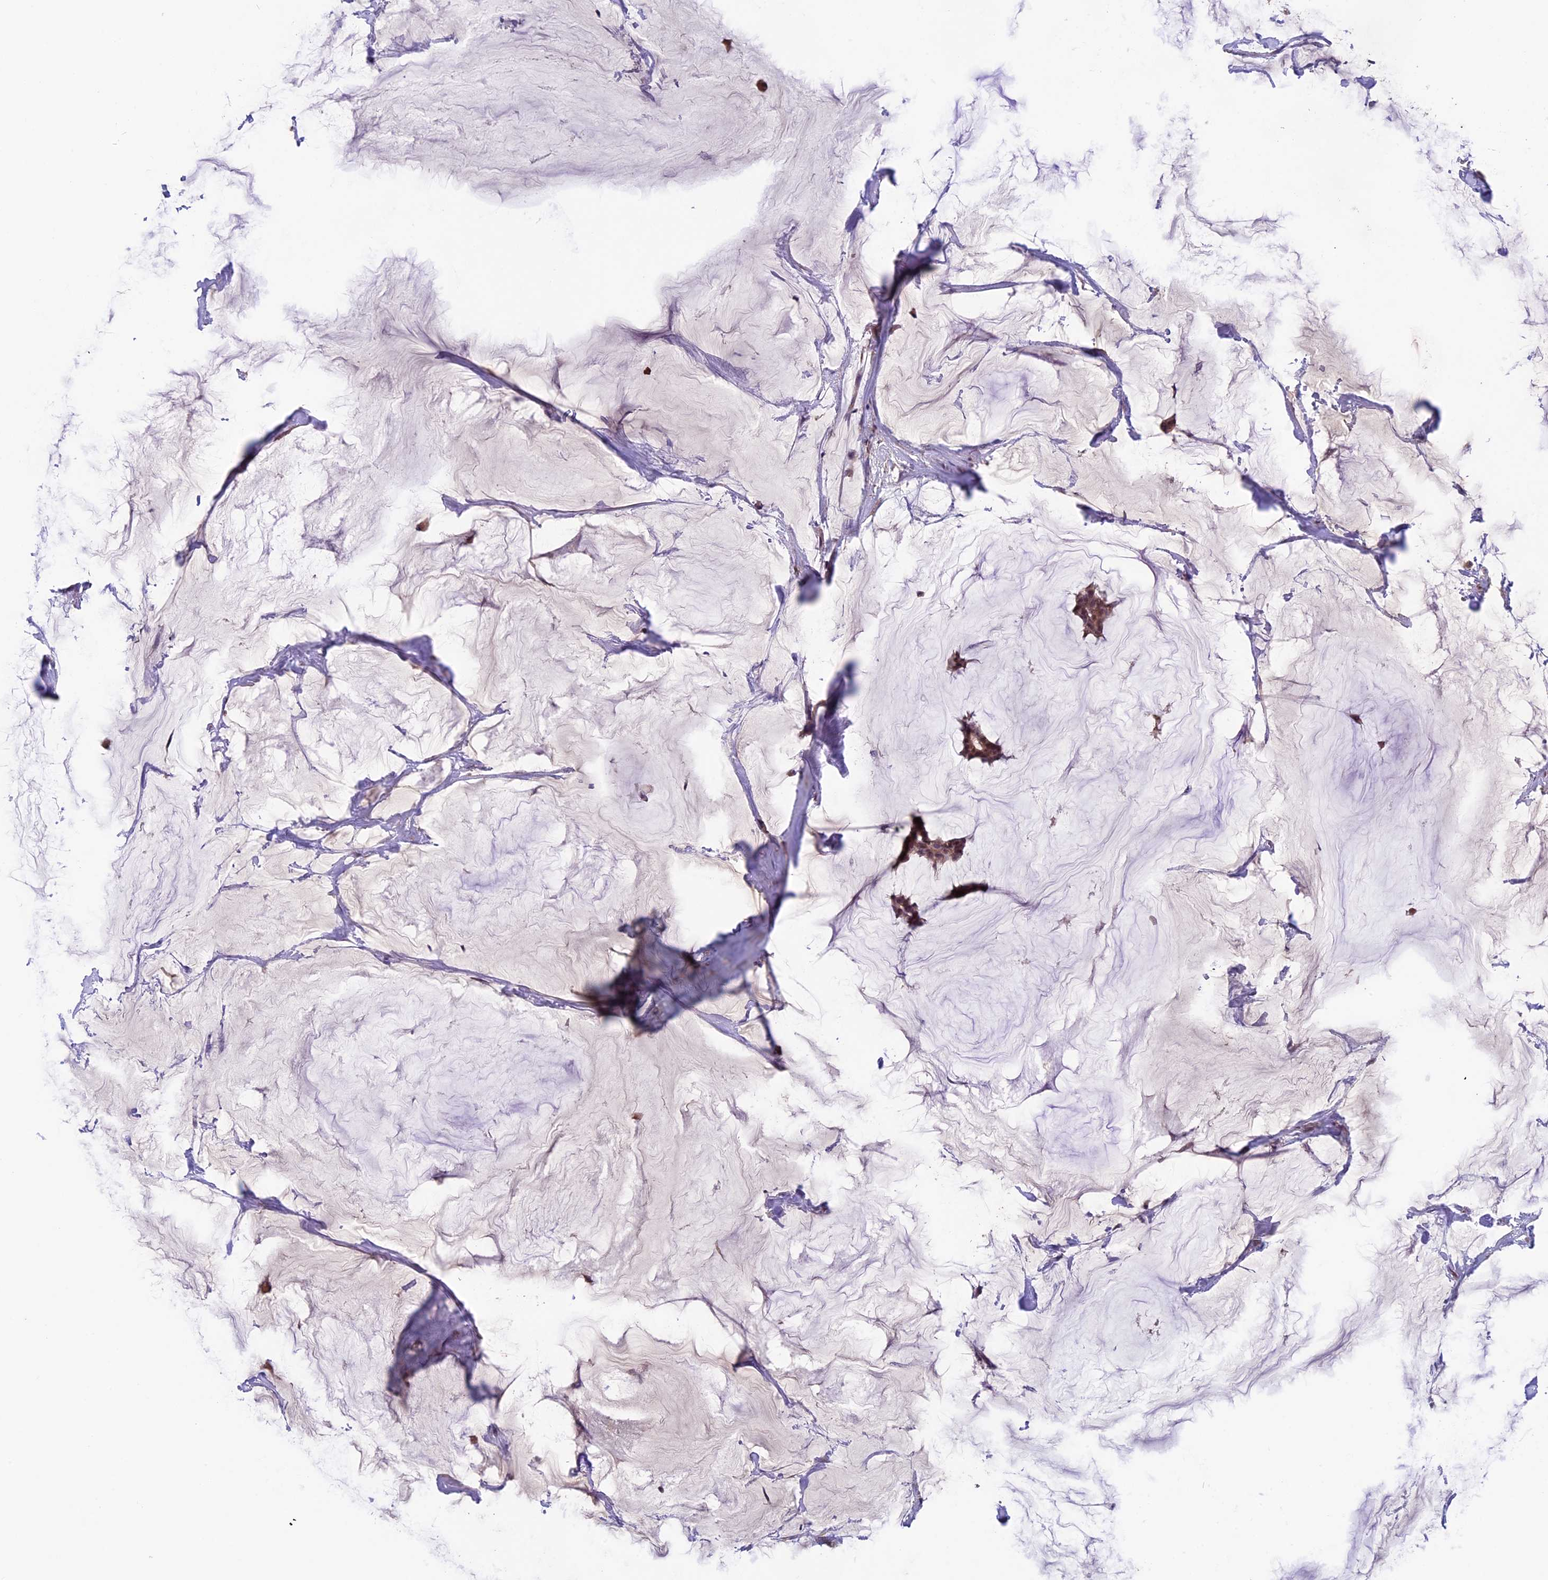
{"staining": {"intensity": "weak", "quantity": ">75%", "location": "cytoplasmic/membranous"}, "tissue": "breast cancer", "cell_type": "Tumor cells", "image_type": "cancer", "snomed": [{"axis": "morphology", "description": "Duct carcinoma"}, {"axis": "topography", "description": "Breast"}], "caption": "A micrograph of breast cancer (intraductal carcinoma) stained for a protein displays weak cytoplasmic/membranous brown staining in tumor cells. (IHC, brightfield microscopy, high magnification).", "gene": "GNB5", "patient": {"sex": "female", "age": 93}}